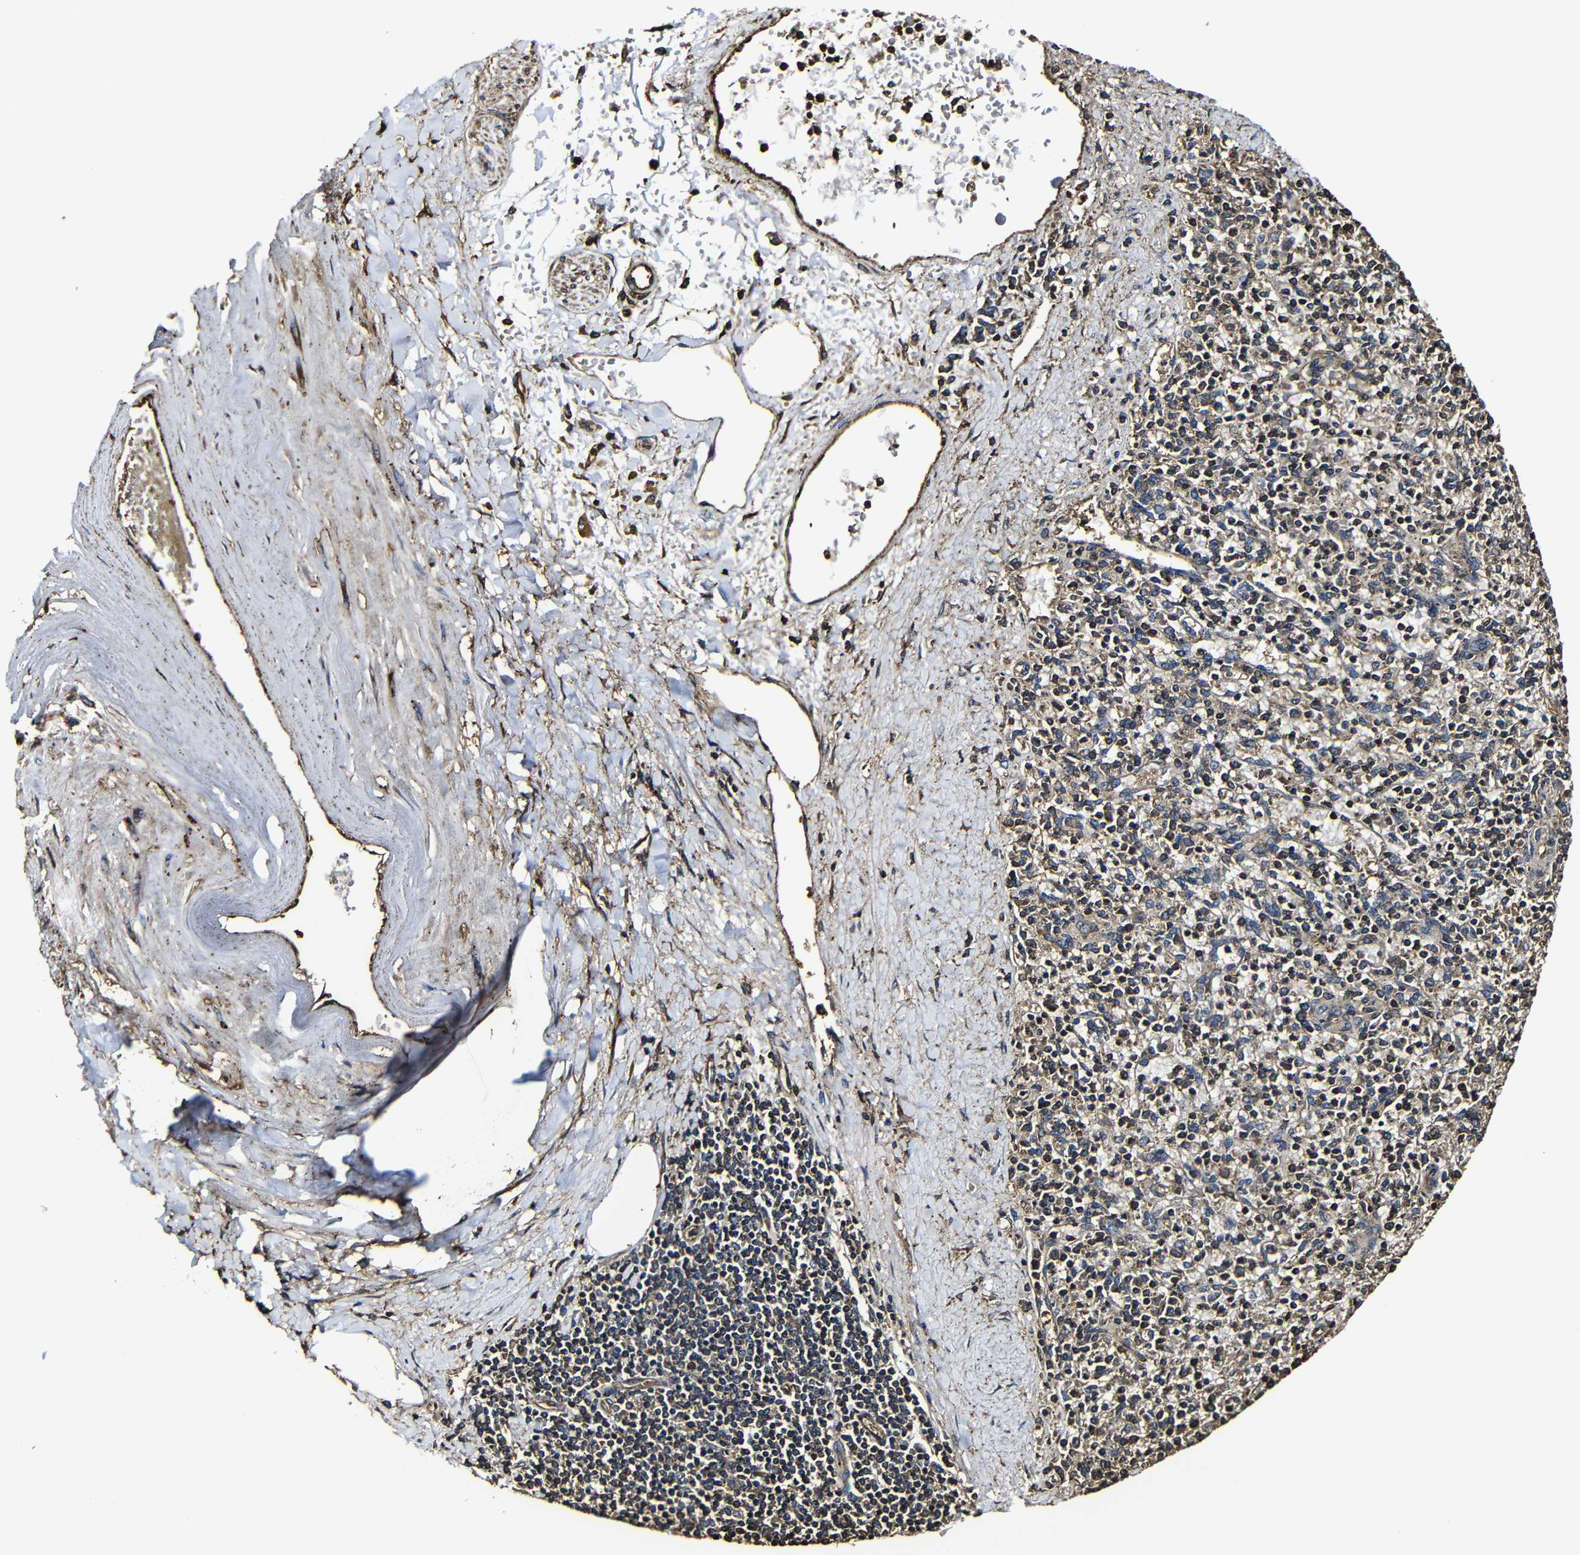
{"staining": {"intensity": "weak", "quantity": "25%-75%", "location": "cytoplasmic/membranous"}, "tissue": "spleen", "cell_type": "Cells in red pulp", "image_type": "normal", "snomed": [{"axis": "morphology", "description": "Normal tissue, NOS"}, {"axis": "topography", "description": "Spleen"}], "caption": "Immunohistochemical staining of normal spleen shows 25%-75% levels of weak cytoplasmic/membranous protein positivity in about 25%-75% of cells in red pulp.", "gene": "MSN", "patient": {"sex": "male", "age": 72}}